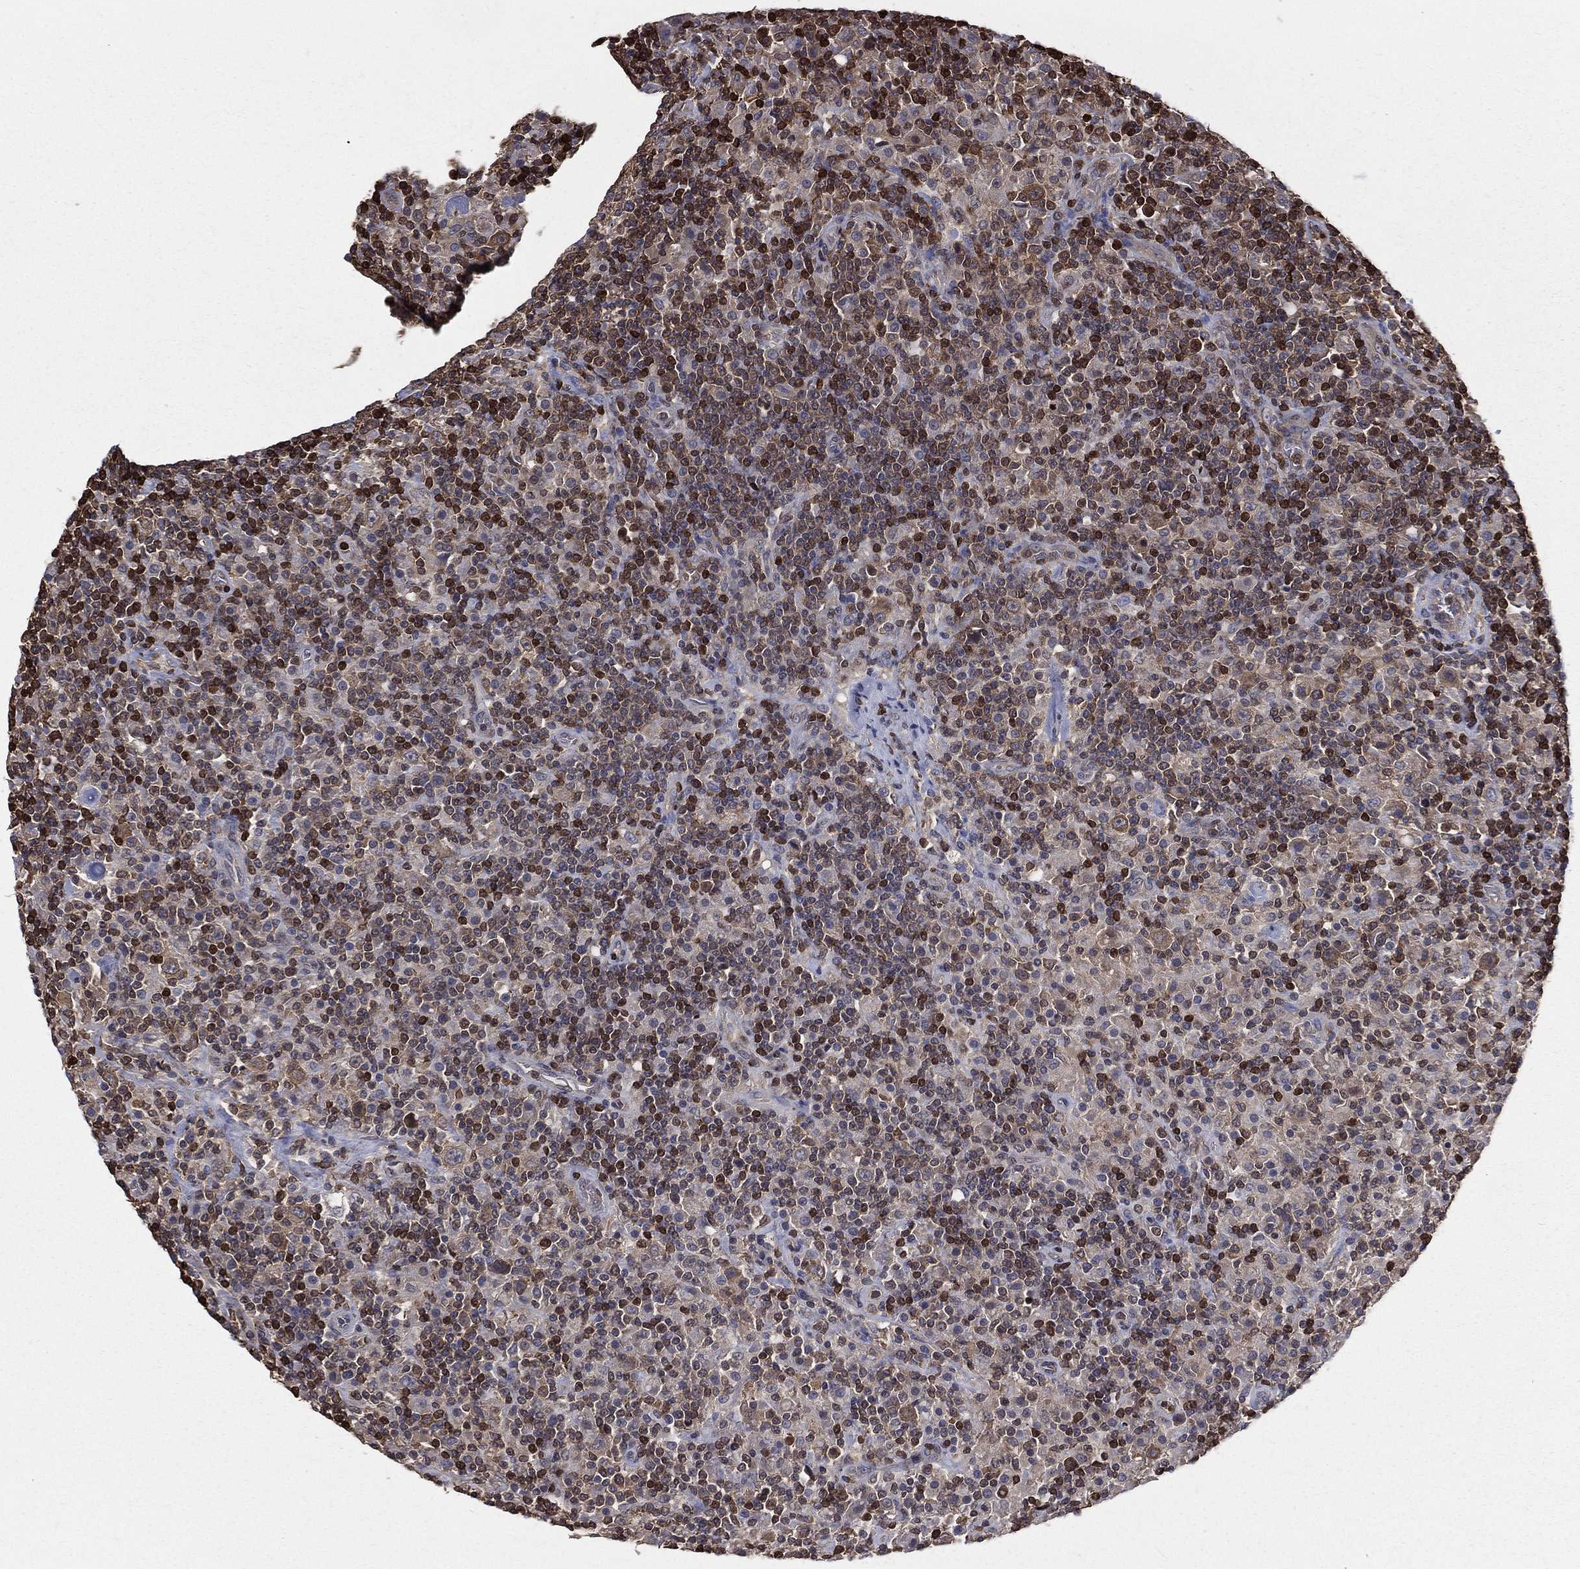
{"staining": {"intensity": "moderate", "quantity": "<25%", "location": "cytoplasmic/membranous"}, "tissue": "lymphoma", "cell_type": "Tumor cells", "image_type": "cancer", "snomed": [{"axis": "morphology", "description": "Hodgkin's disease, NOS"}, {"axis": "topography", "description": "Lymph node"}], "caption": "DAB immunohistochemical staining of human Hodgkin's disease reveals moderate cytoplasmic/membranous protein positivity in approximately <25% of tumor cells.", "gene": "TBC1D2", "patient": {"sex": "male", "age": 70}}